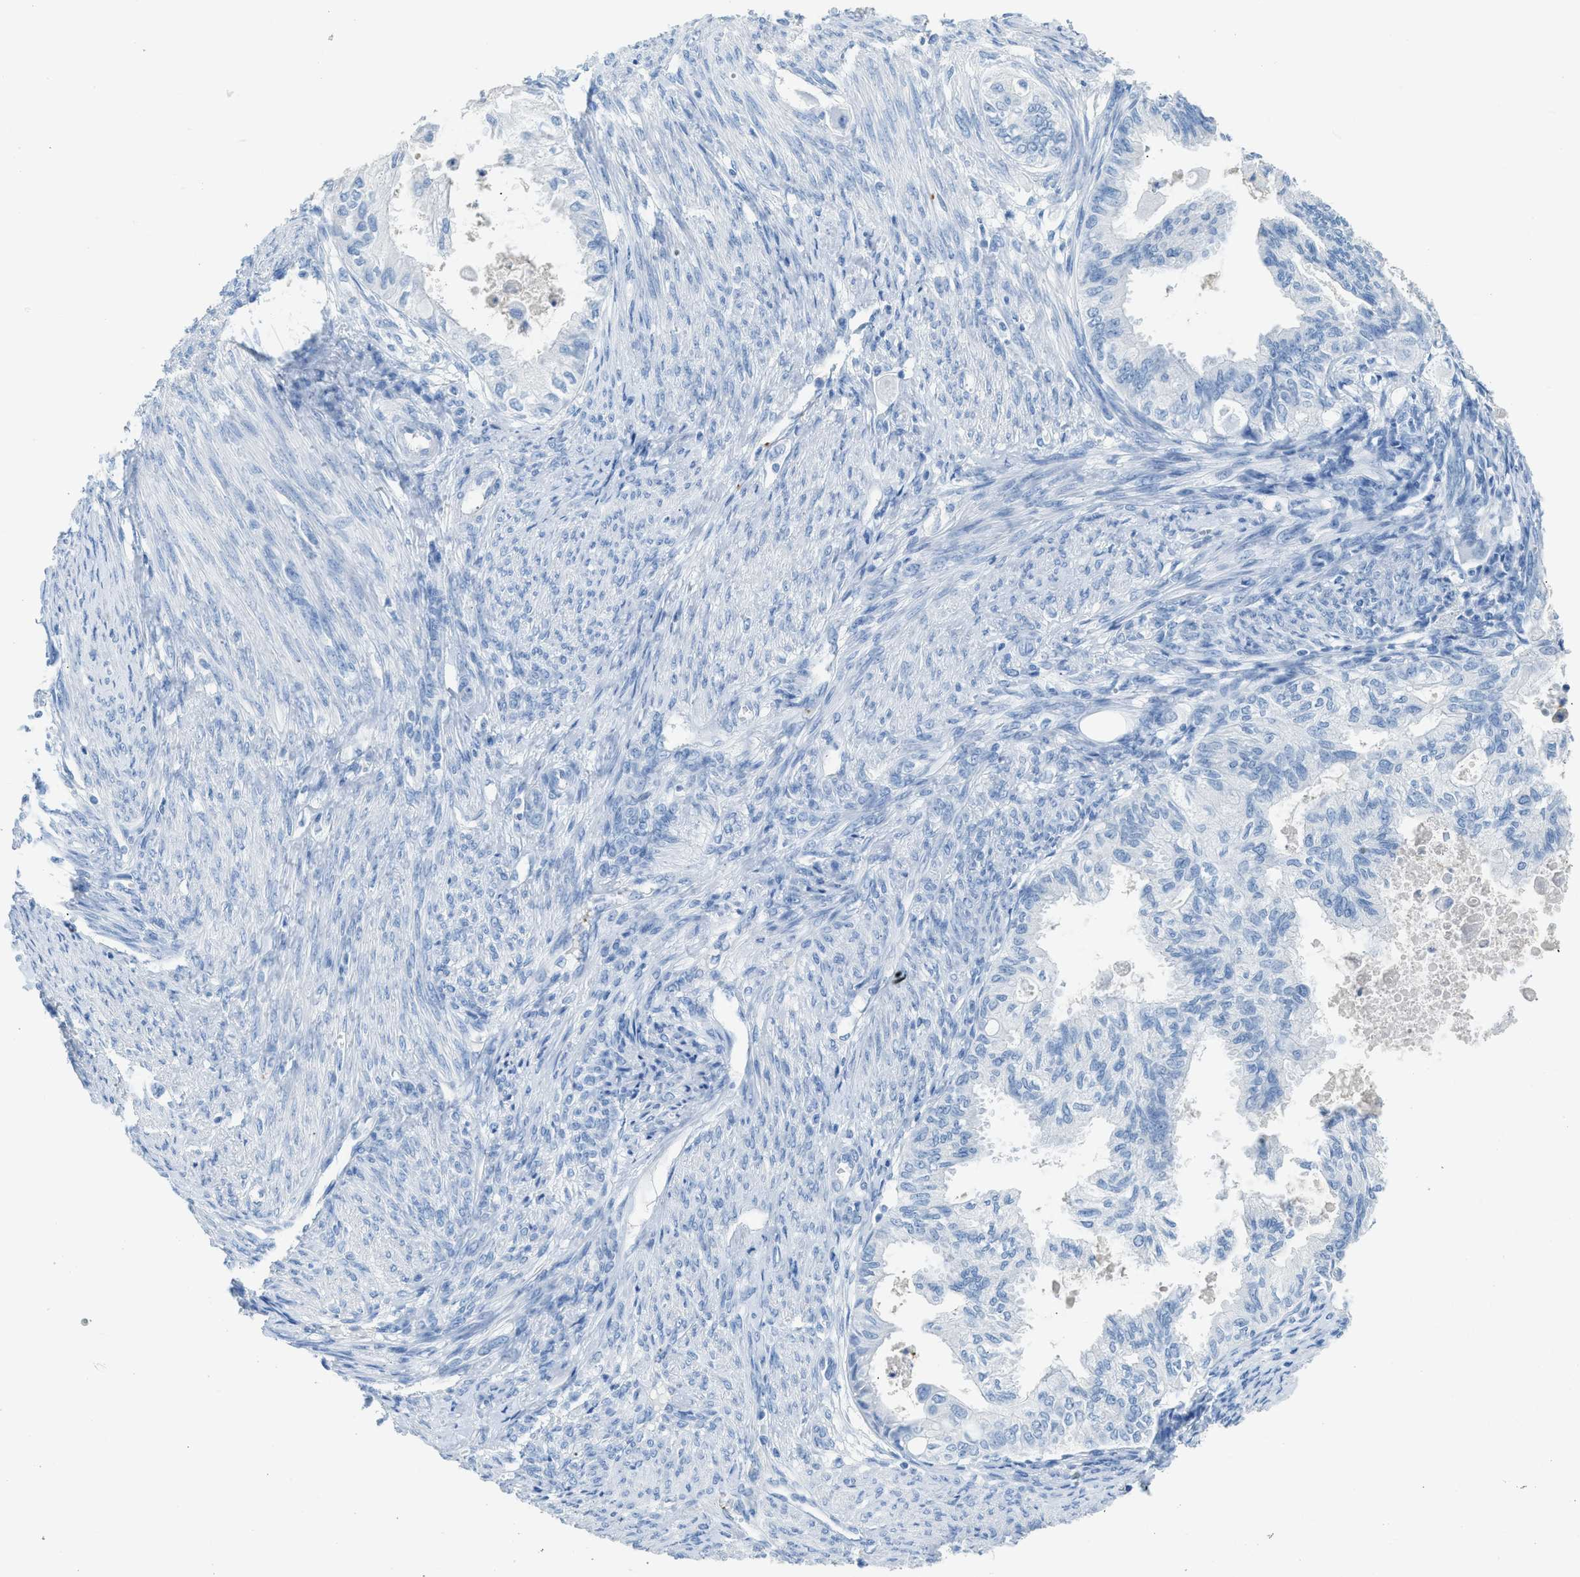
{"staining": {"intensity": "negative", "quantity": "none", "location": "none"}, "tissue": "cervical cancer", "cell_type": "Tumor cells", "image_type": "cancer", "snomed": [{"axis": "morphology", "description": "Normal tissue, NOS"}, {"axis": "morphology", "description": "Adenocarcinoma, NOS"}, {"axis": "topography", "description": "Cervix"}, {"axis": "topography", "description": "Endometrium"}], "caption": "Tumor cells are negative for protein expression in human cervical cancer (adenocarcinoma).", "gene": "FAIM2", "patient": {"sex": "female", "age": 86}}